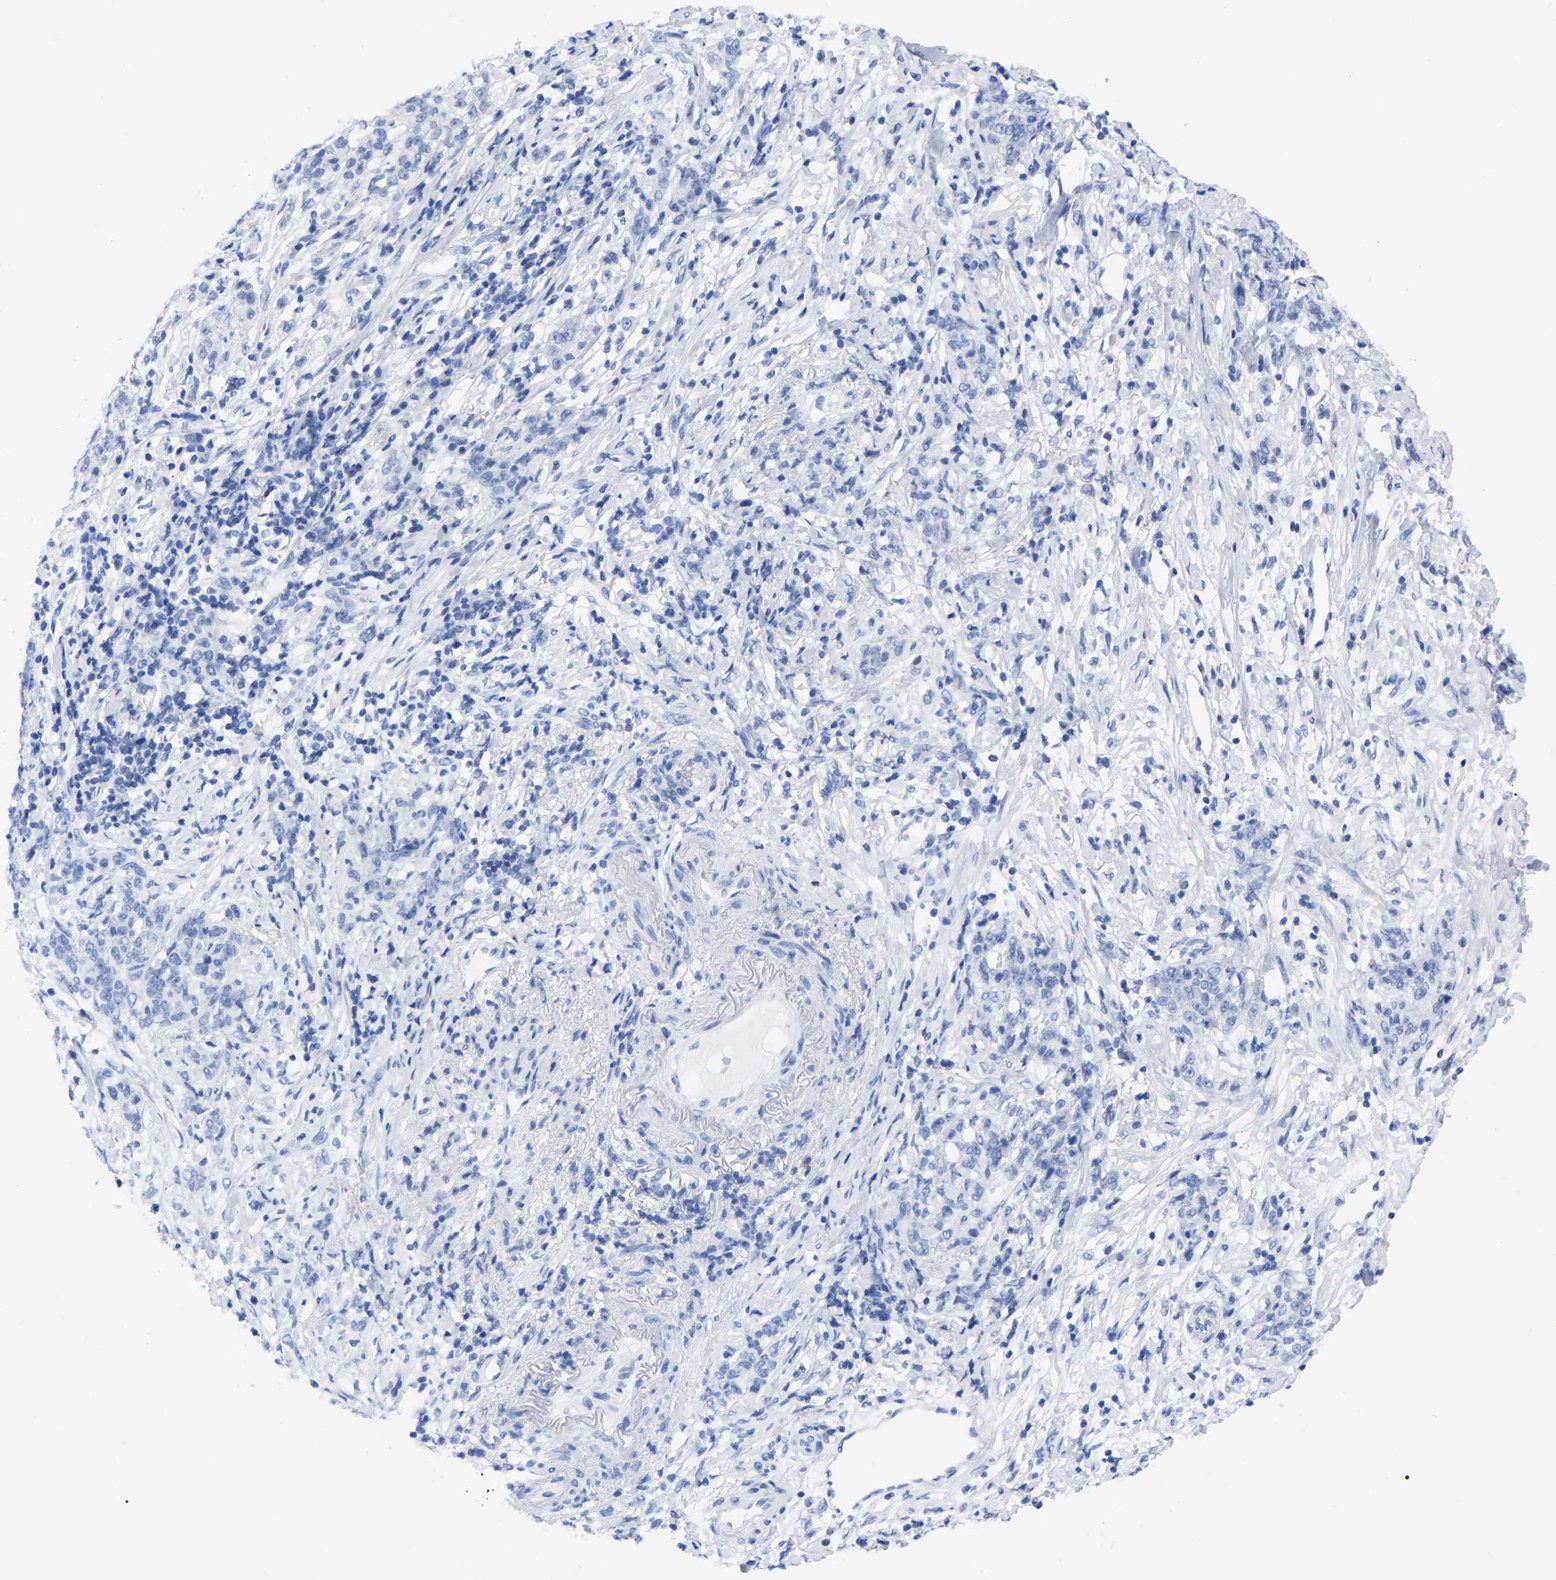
{"staining": {"intensity": "negative", "quantity": "none", "location": "none"}, "tissue": "stomach cancer", "cell_type": "Tumor cells", "image_type": "cancer", "snomed": [{"axis": "morphology", "description": "Adenocarcinoma, NOS"}, {"axis": "topography", "description": "Stomach, lower"}], "caption": "Immunohistochemistry photomicrograph of human stomach cancer stained for a protein (brown), which demonstrates no staining in tumor cells.", "gene": "HAPLN1", "patient": {"sex": "male", "age": 88}}